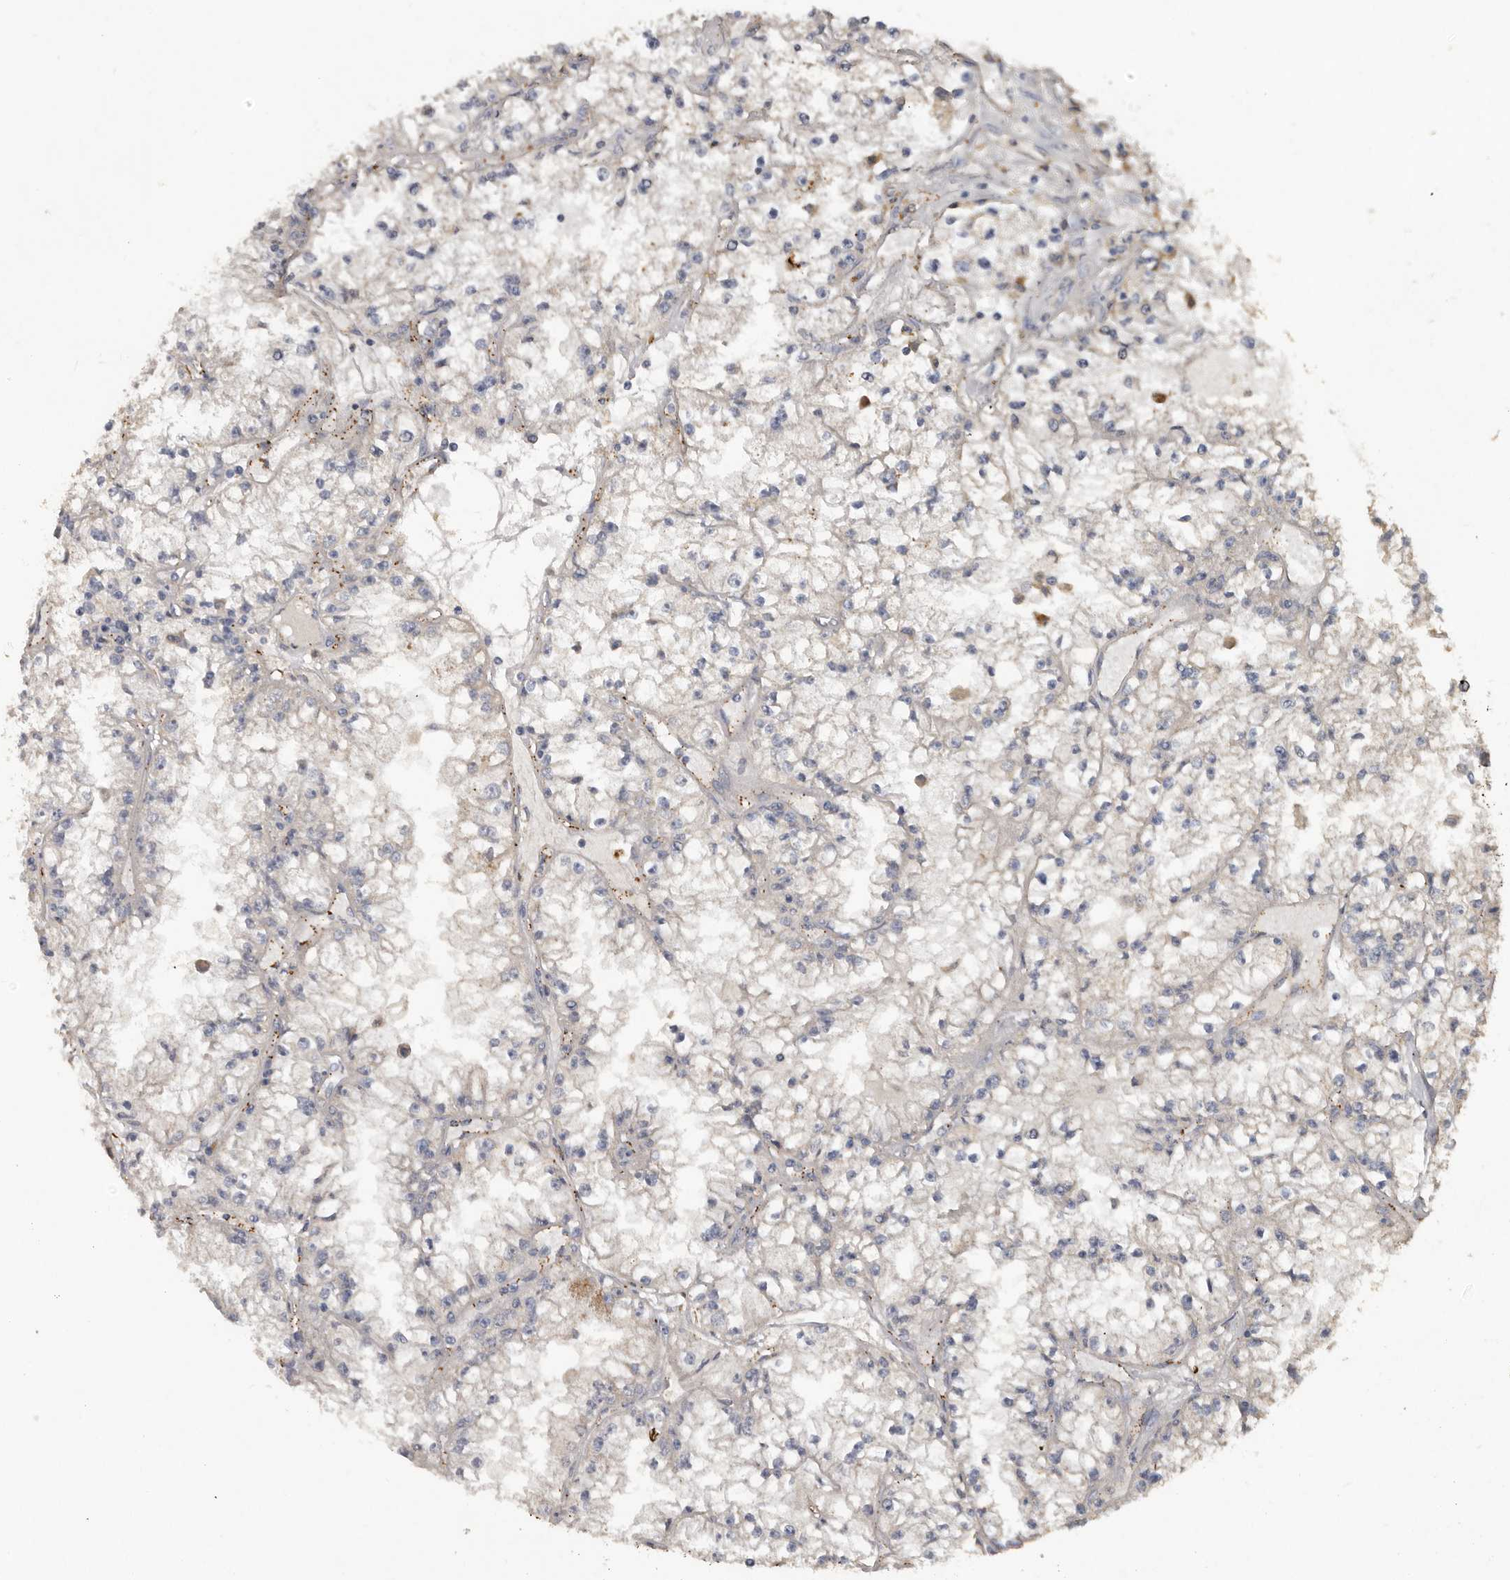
{"staining": {"intensity": "negative", "quantity": "none", "location": "none"}, "tissue": "renal cancer", "cell_type": "Tumor cells", "image_type": "cancer", "snomed": [{"axis": "morphology", "description": "Adenocarcinoma, NOS"}, {"axis": "topography", "description": "Kidney"}], "caption": "Tumor cells show no significant expression in renal adenocarcinoma.", "gene": "FLCN", "patient": {"sex": "male", "age": 56}}